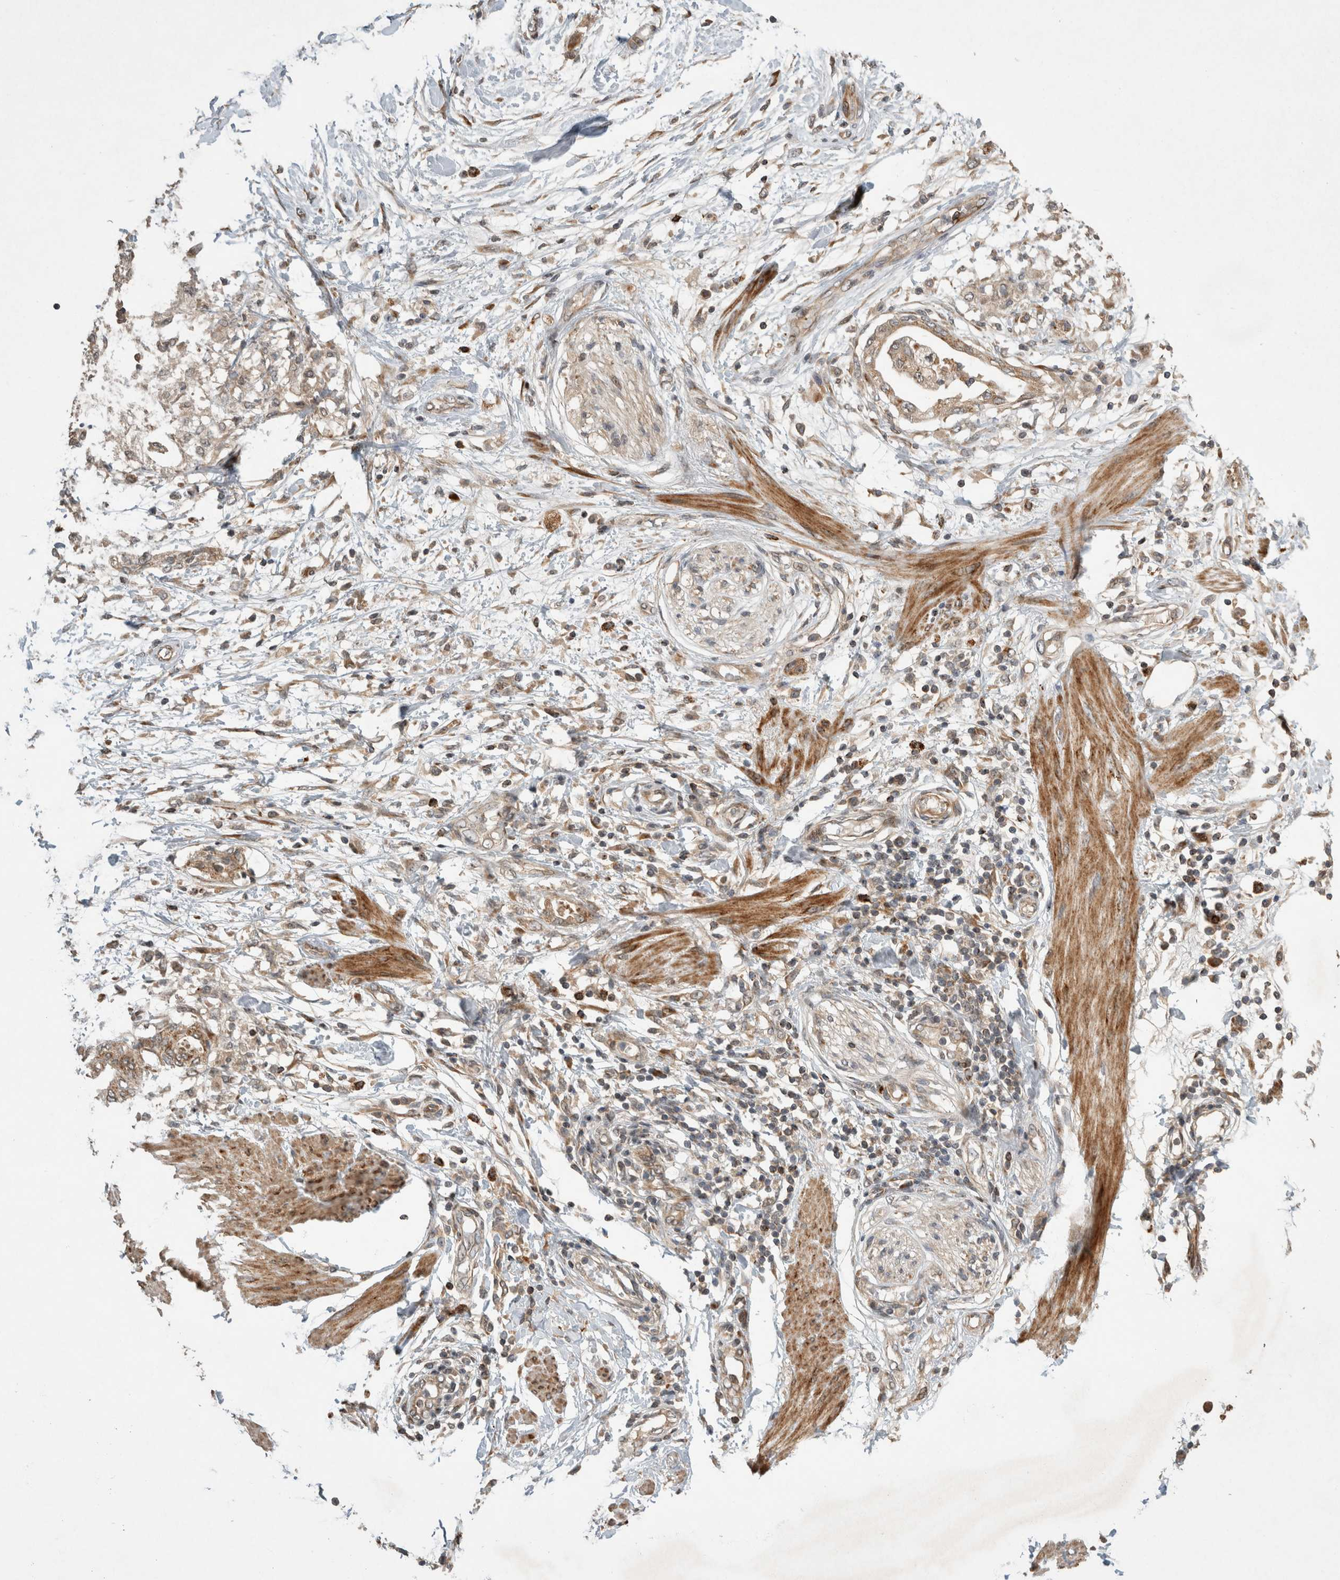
{"staining": {"intensity": "weak", "quantity": ">75%", "location": "cytoplasmic/membranous"}, "tissue": "pancreatic cancer", "cell_type": "Tumor cells", "image_type": "cancer", "snomed": [{"axis": "morphology", "description": "Normal tissue, NOS"}, {"axis": "morphology", "description": "Adenocarcinoma, NOS"}, {"axis": "topography", "description": "Pancreas"}, {"axis": "topography", "description": "Duodenum"}], "caption": "An image of adenocarcinoma (pancreatic) stained for a protein shows weak cytoplasmic/membranous brown staining in tumor cells.", "gene": "SERAC1", "patient": {"sex": "female", "age": 60}}